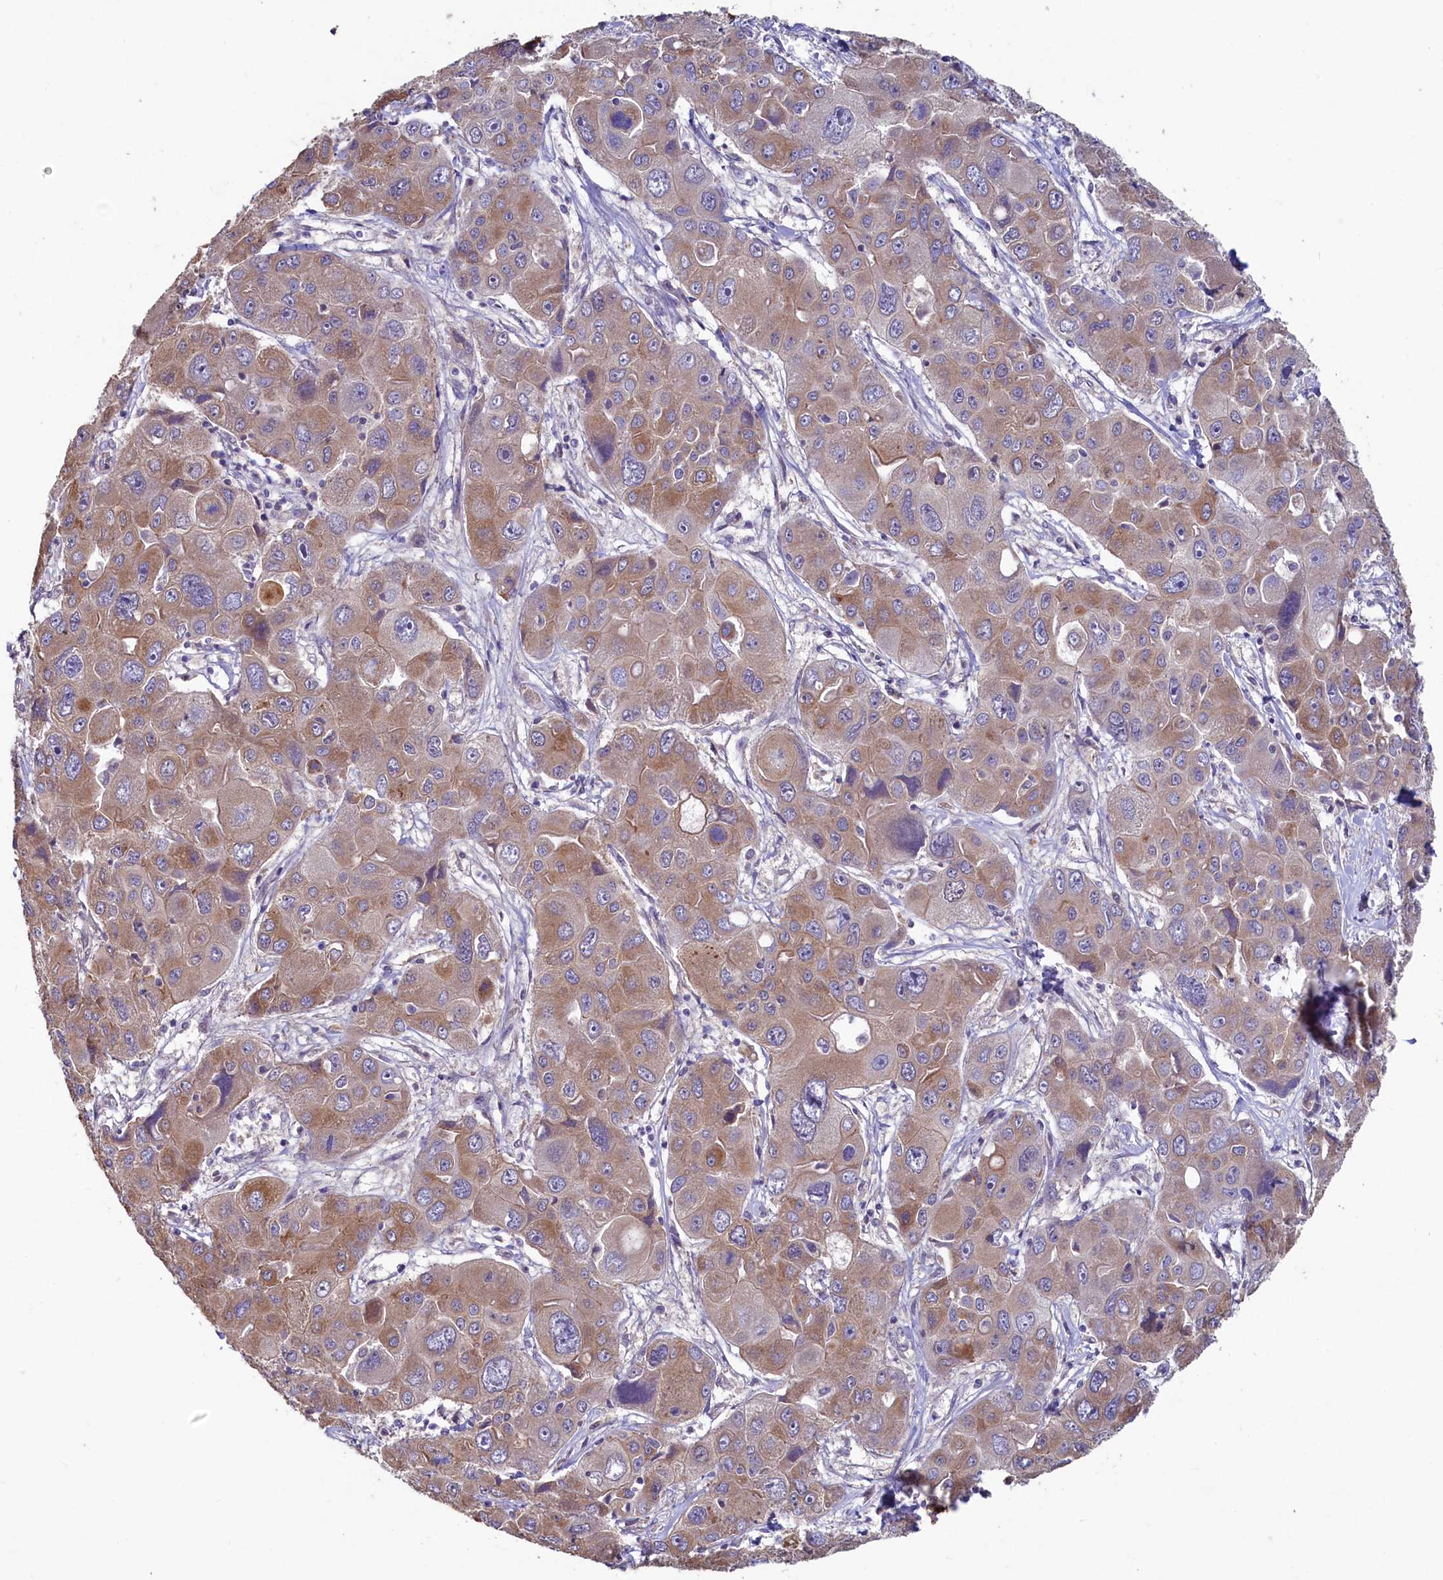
{"staining": {"intensity": "moderate", "quantity": "25%-75%", "location": "cytoplasmic/membranous"}, "tissue": "liver cancer", "cell_type": "Tumor cells", "image_type": "cancer", "snomed": [{"axis": "morphology", "description": "Cholangiocarcinoma"}, {"axis": "topography", "description": "Liver"}], "caption": "IHC (DAB) staining of human liver cancer demonstrates moderate cytoplasmic/membranous protein staining in about 25%-75% of tumor cells.", "gene": "SPATA2L", "patient": {"sex": "male", "age": 67}}